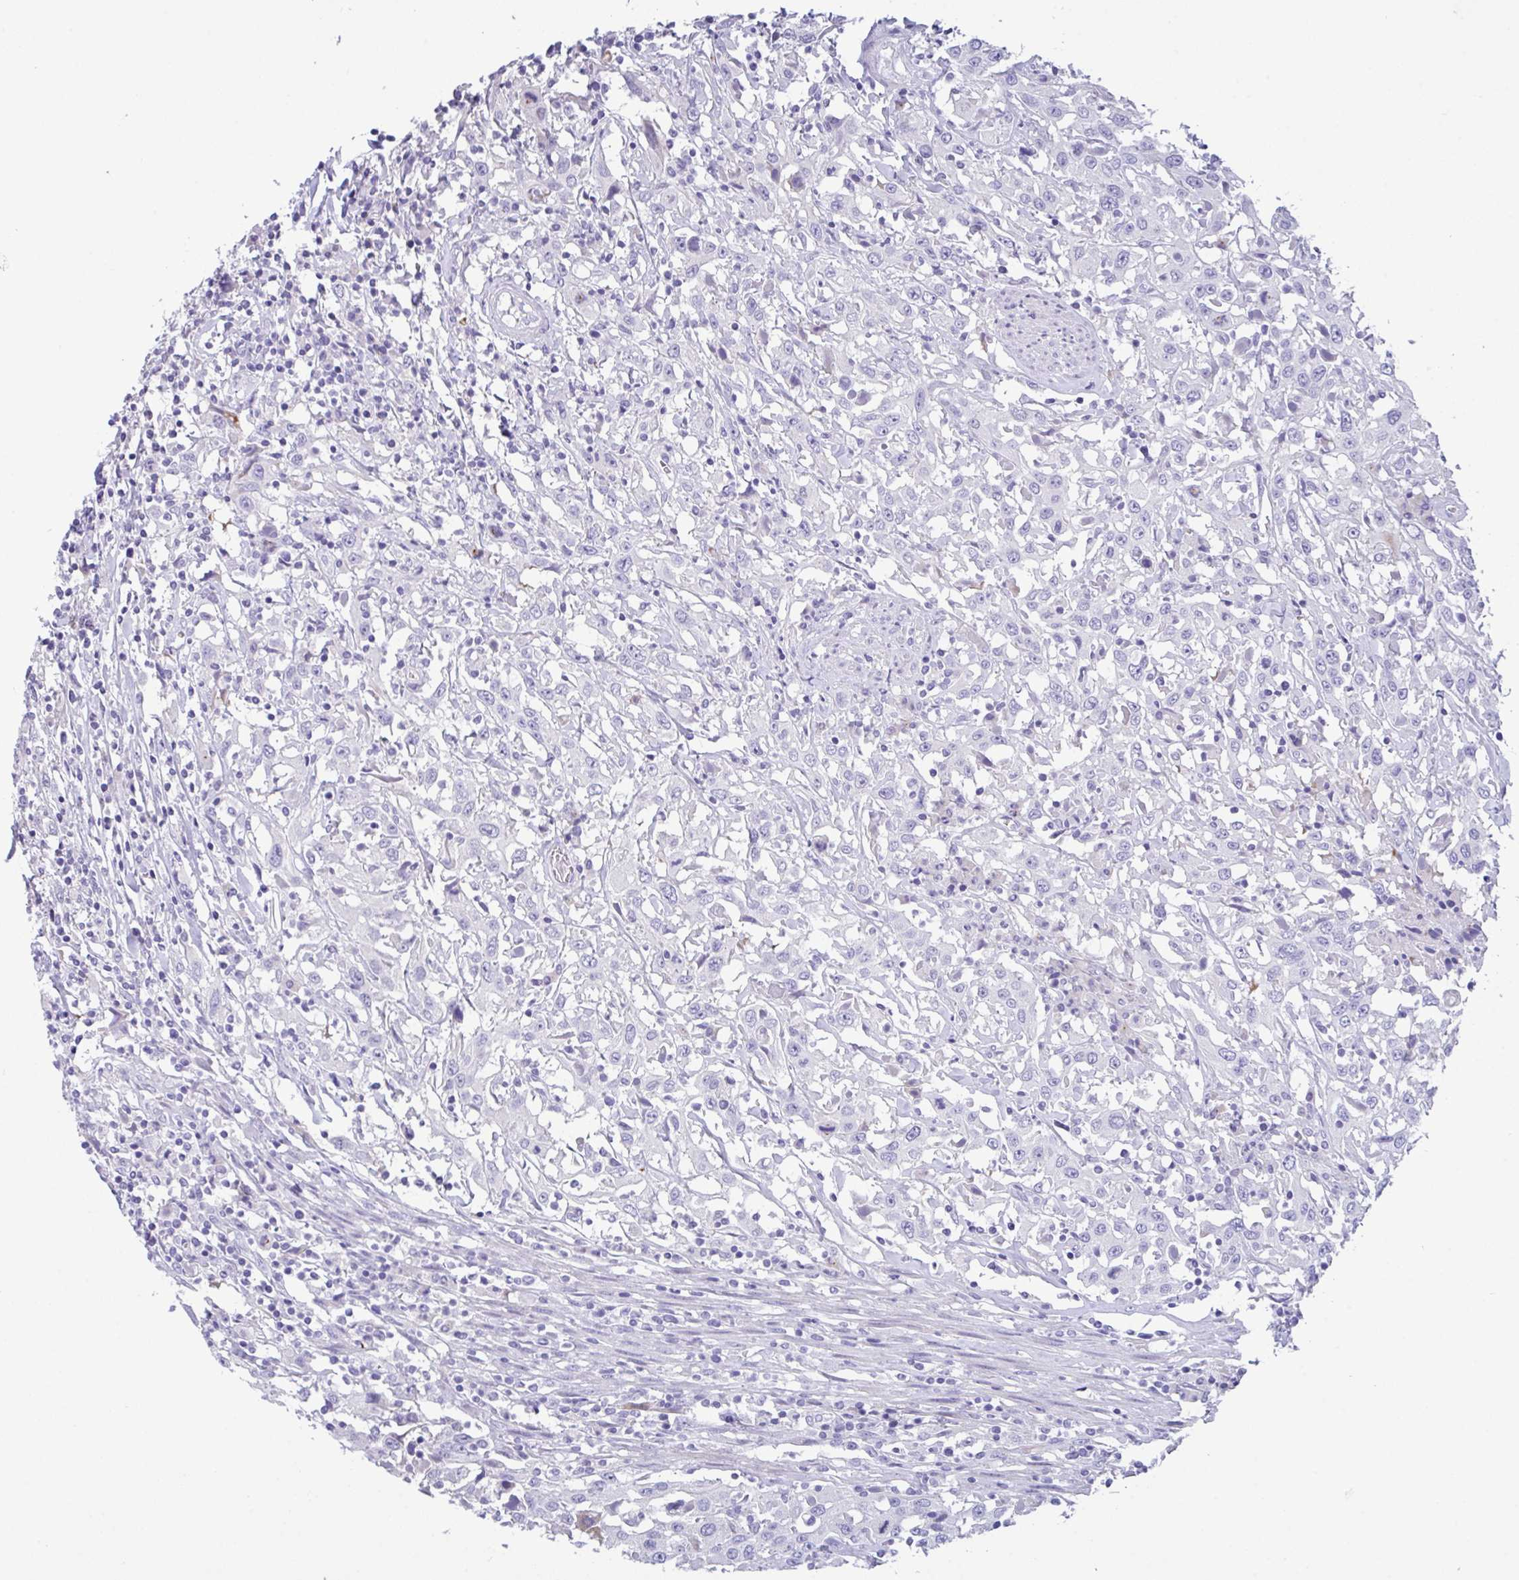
{"staining": {"intensity": "negative", "quantity": "none", "location": "none"}, "tissue": "urothelial cancer", "cell_type": "Tumor cells", "image_type": "cancer", "snomed": [{"axis": "morphology", "description": "Urothelial carcinoma, High grade"}, {"axis": "topography", "description": "Urinary bladder"}], "caption": "An IHC image of high-grade urothelial carcinoma is shown. There is no staining in tumor cells of high-grade urothelial carcinoma. The staining is performed using DAB (3,3'-diaminobenzidine) brown chromogen with nuclei counter-stained in using hematoxylin.", "gene": "FBXL20", "patient": {"sex": "male", "age": 61}}